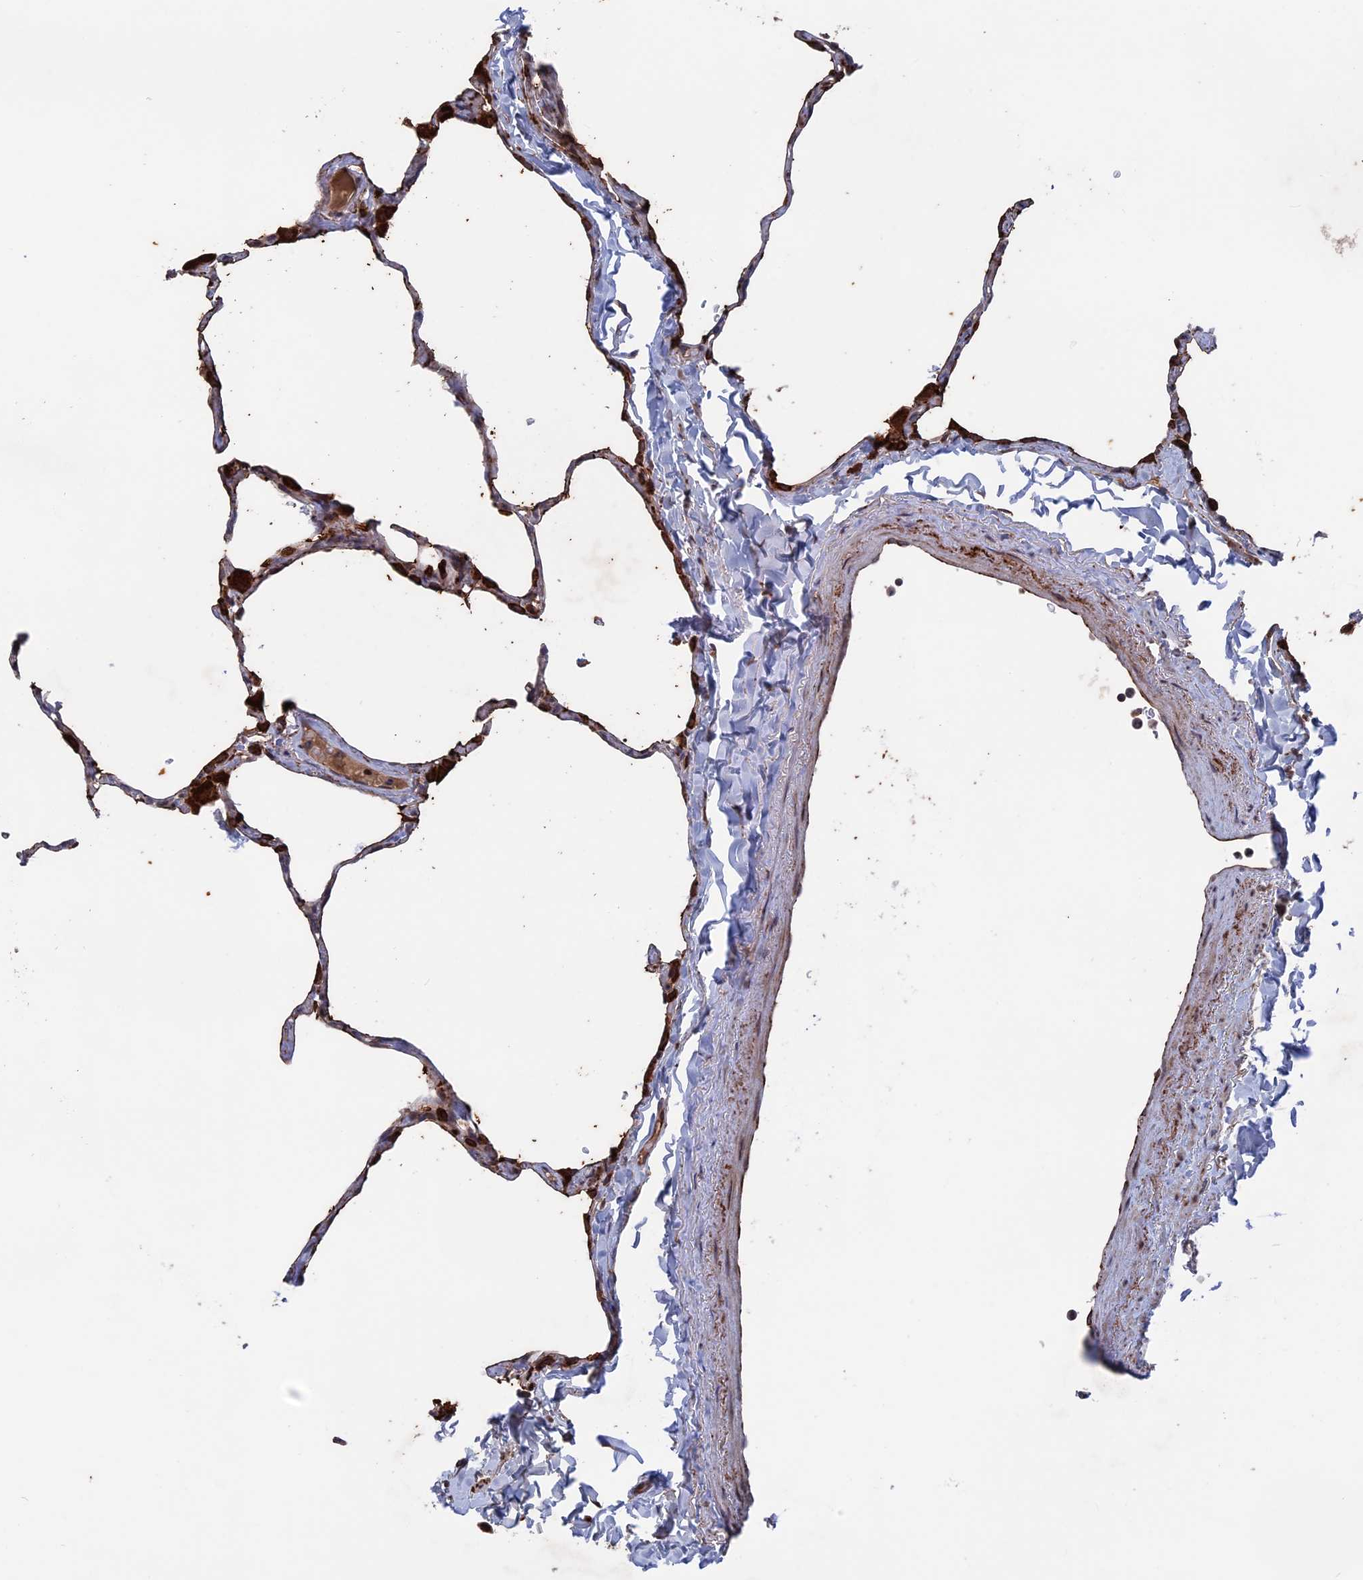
{"staining": {"intensity": "strong", "quantity": "25%-75%", "location": "cytoplasmic/membranous"}, "tissue": "lung", "cell_type": "Alveolar cells", "image_type": "normal", "snomed": [{"axis": "morphology", "description": "Normal tissue, NOS"}, {"axis": "topography", "description": "Lung"}], "caption": "Benign lung demonstrates strong cytoplasmic/membranous expression in approximately 25%-75% of alveolar cells.", "gene": "PLA2G15", "patient": {"sex": "male", "age": 65}}